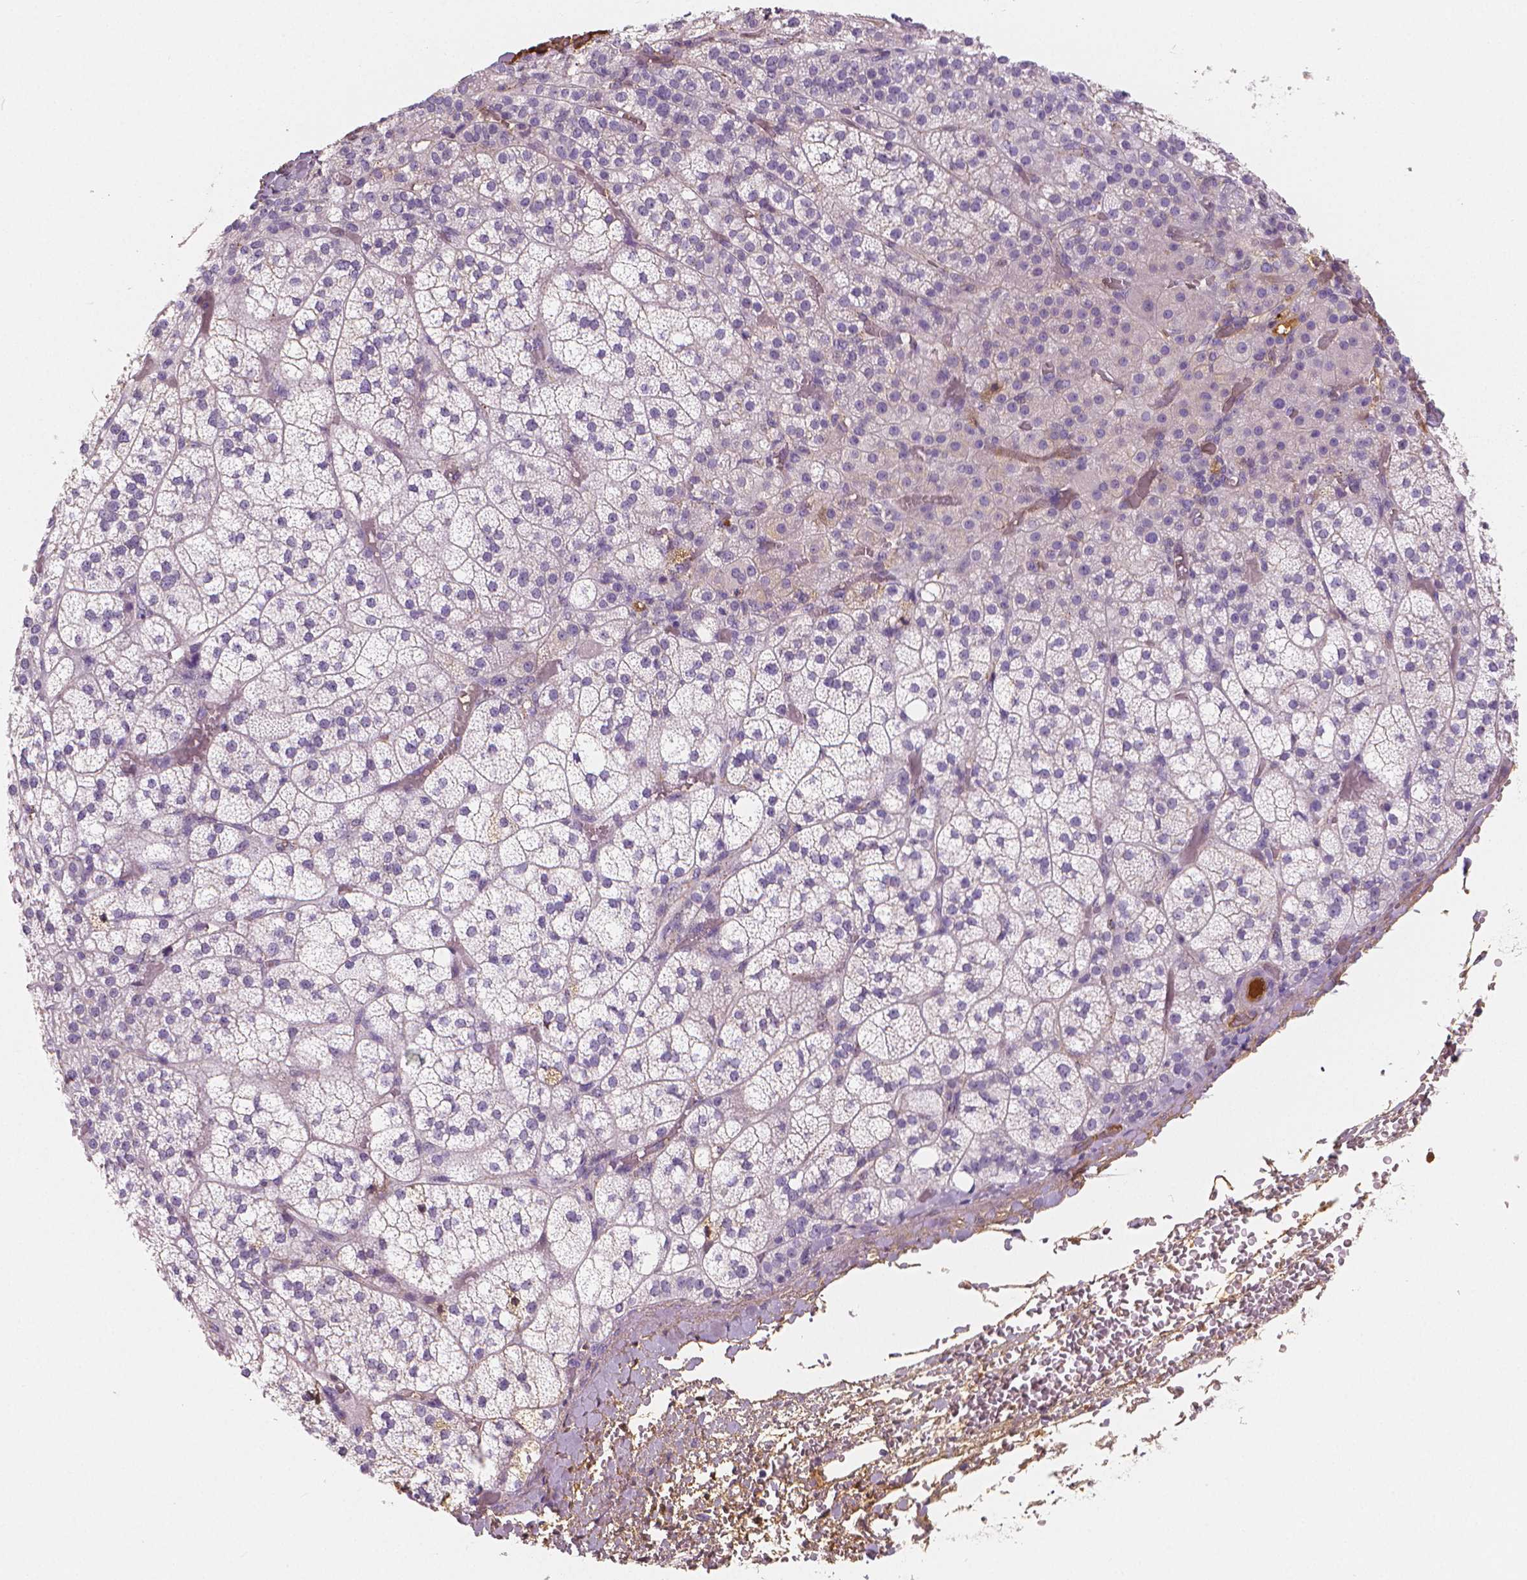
{"staining": {"intensity": "weak", "quantity": "<25%", "location": "cytoplasmic/membranous"}, "tissue": "adrenal gland", "cell_type": "Glandular cells", "image_type": "normal", "snomed": [{"axis": "morphology", "description": "Normal tissue, NOS"}, {"axis": "topography", "description": "Adrenal gland"}], "caption": "Photomicrograph shows no protein expression in glandular cells of unremarkable adrenal gland.", "gene": "APOA4", "patient": {"sex": "female", "age": 60}}